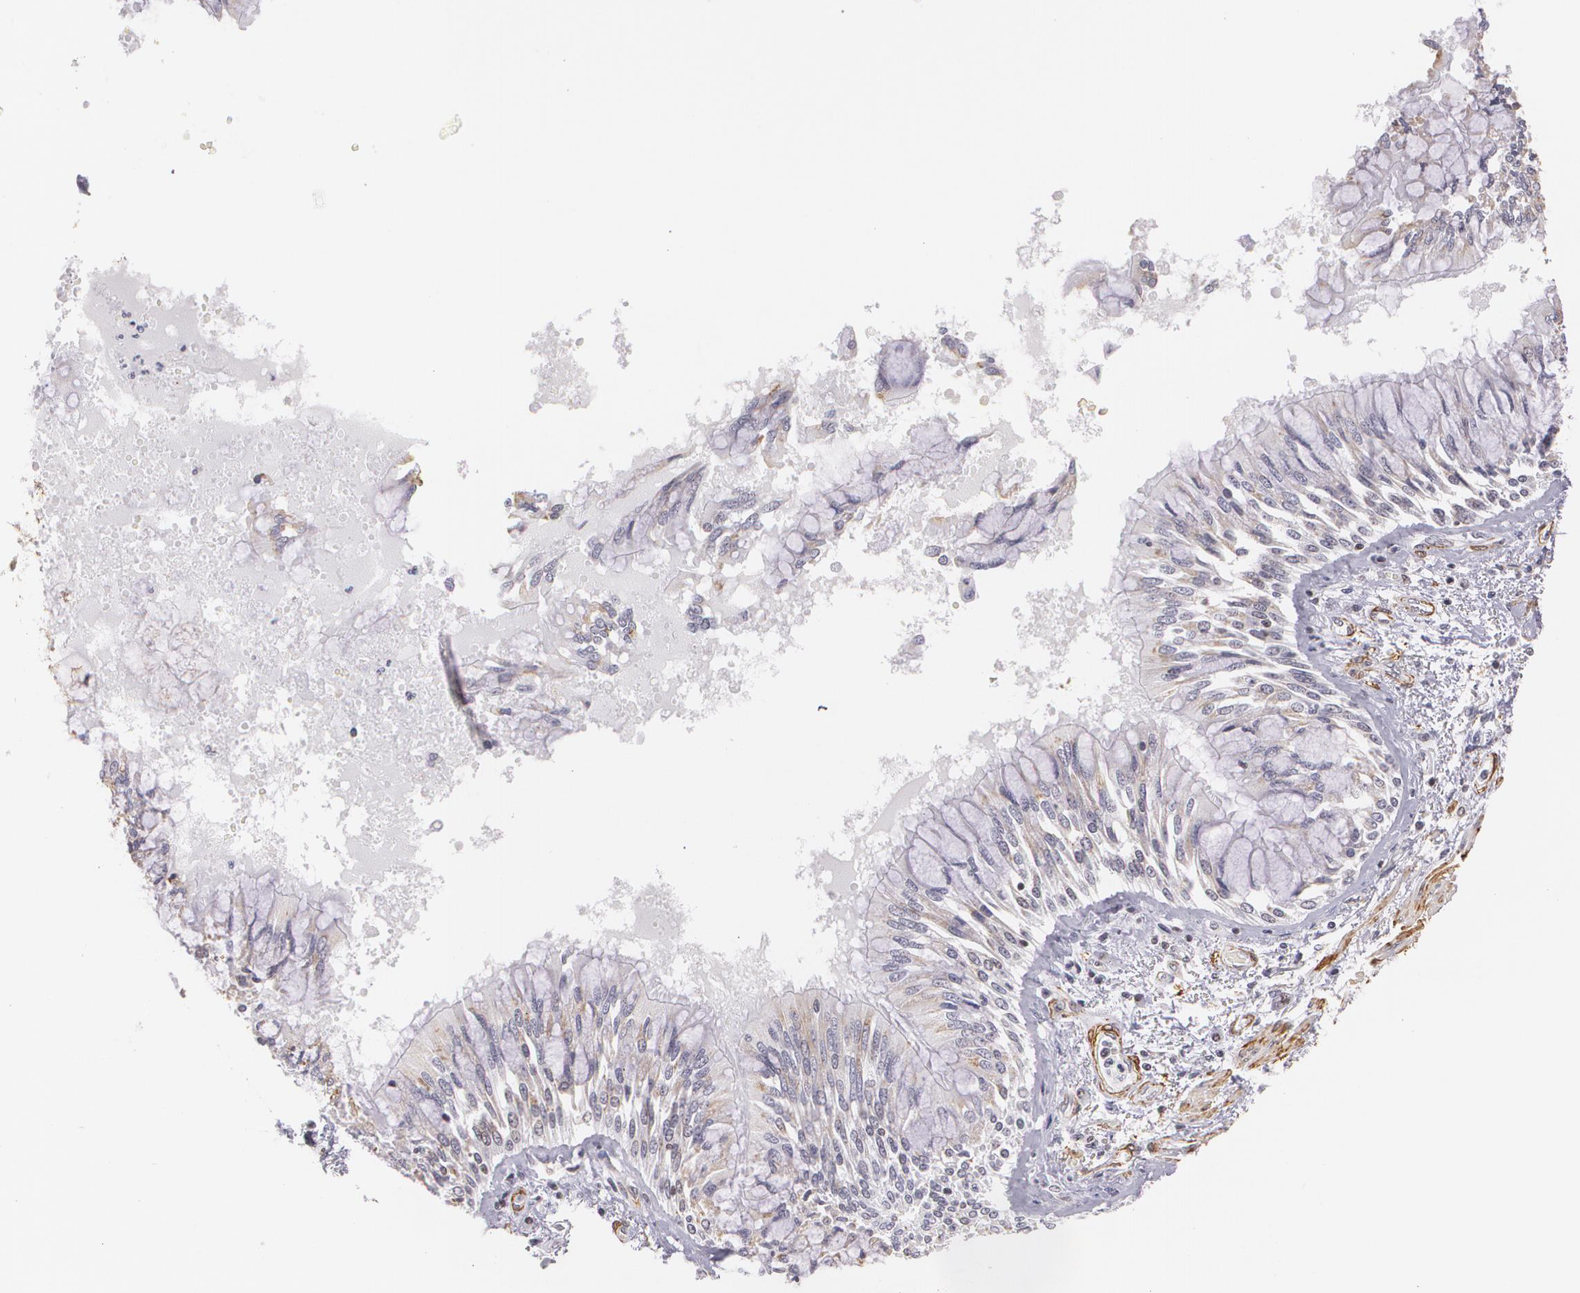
{"staining": {"intensity": "moderate", "quantity": "<25%", "location": "nuclear"}, "tissue": "bronchus", "cell_type": "Respiratory epithelial cells", "image_type": "normal", "snomed": [{"axis": "morphology", "description": "Normal tissue, NOS"}, {"axis": "topography", "description": "Cartilage tissue"}, {"axis": "topography", "description": "Bronchus"}, {"axis": "topography", "description": "Lung"}, {"axis": "topography", "description": "Peripheral nerve tissue"}], "caption": "A brown stain labels moderate nuclear positivity of a protein in respiratory epithelial cells of benign human bronchus.", "gene": "VAMP1", "patient": {"sex": "female", "age": 49}}